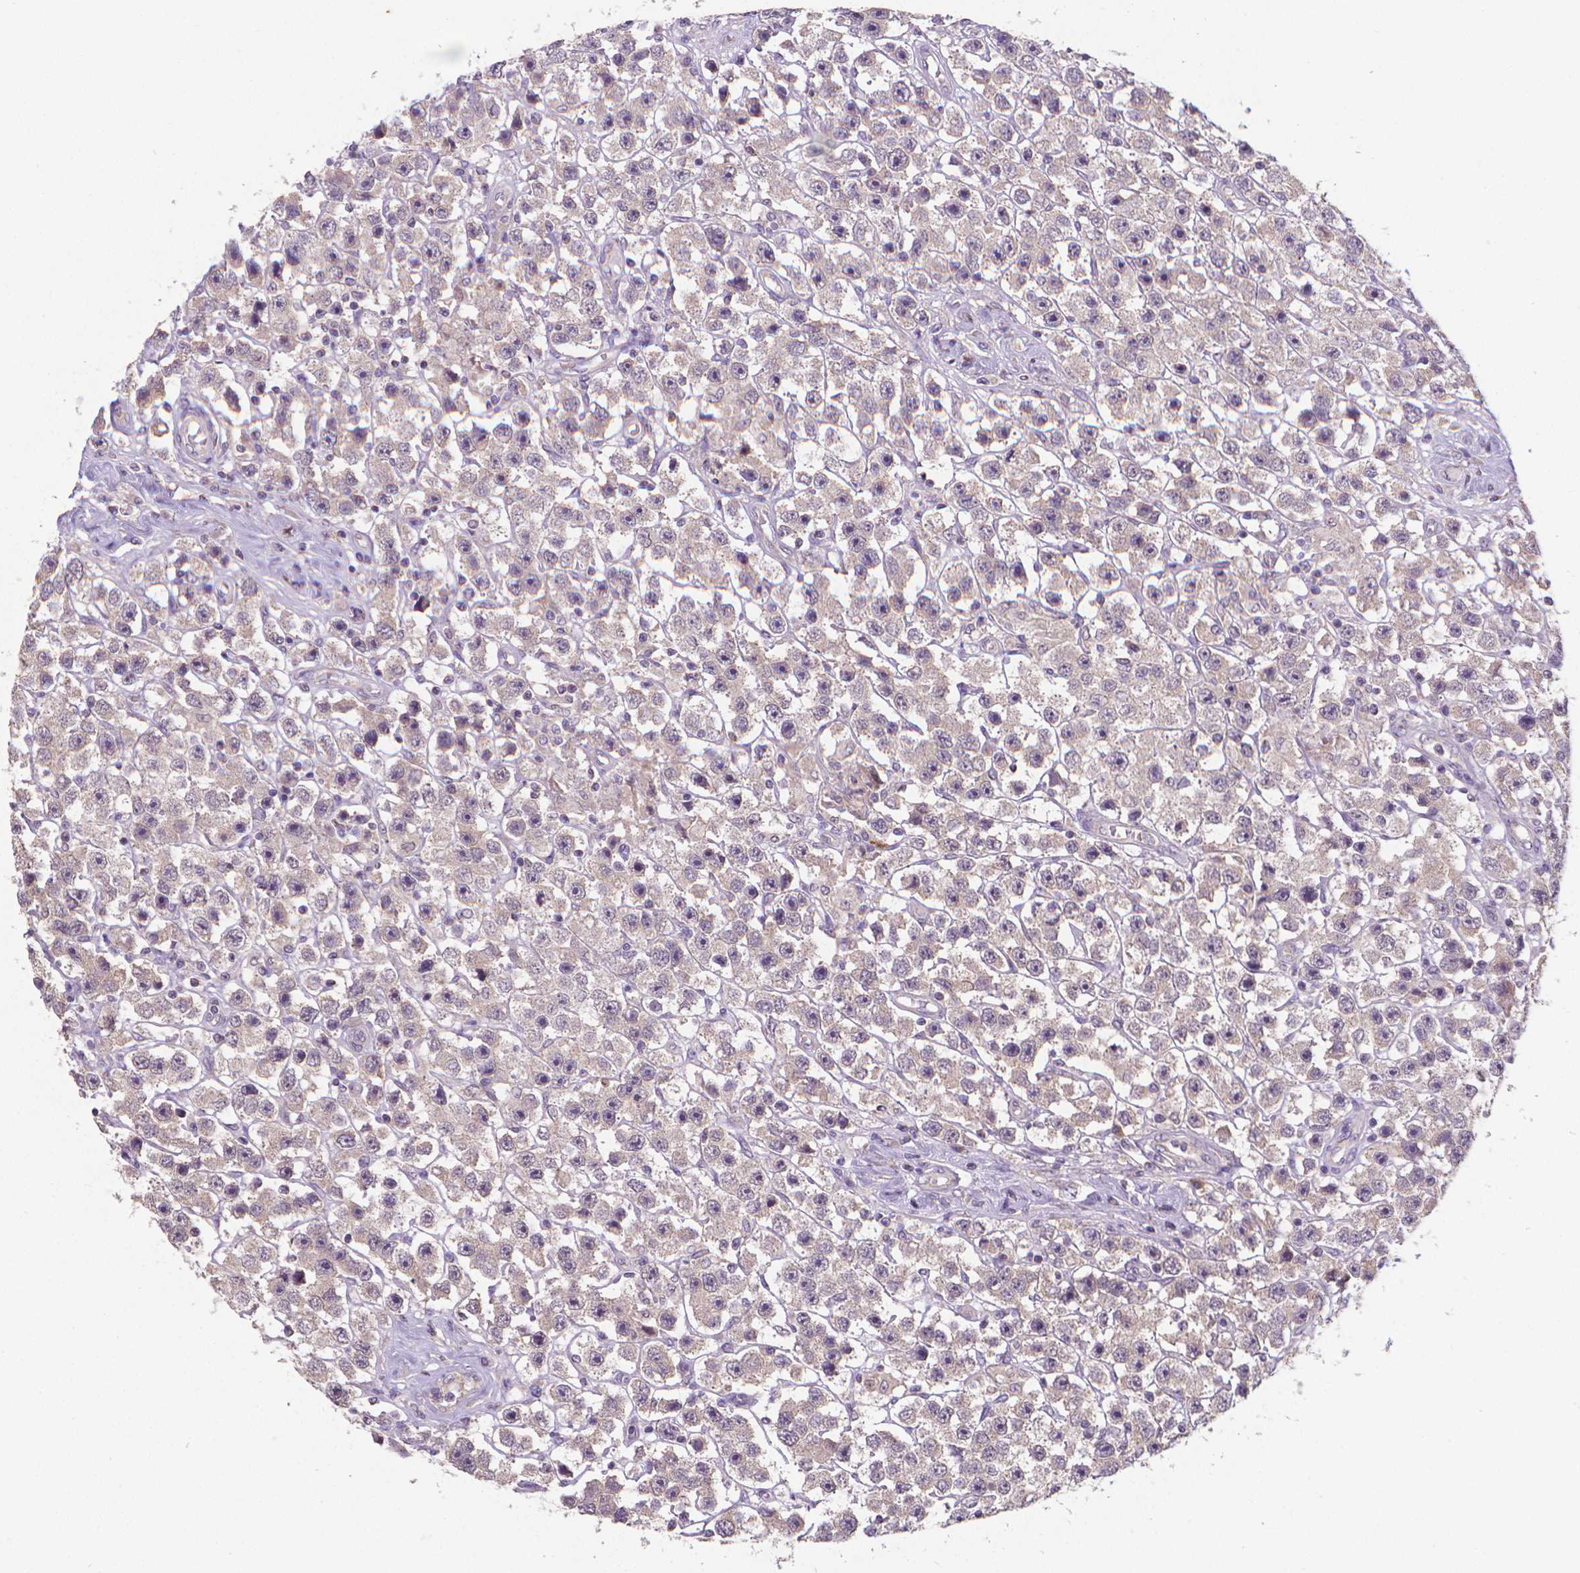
{"staining": {"intensity": "negative", "quantity": "none", "location": "none"}, "tissue": "testis cancer", "cell_type": "Tumor cells", "image_type": "cancer", "snomed": [{"axis": "morphology", "description": "Seminoma, NOS"}, {"axis": "topography", "description": "Testis"}], "caption": "This photomicrograph is of testis cancer stained with immunohistochemistry to label a protein in brown with the nuclei are counter-stained blue. There is no expression in tumor cells. (DAB IHC visualized using brightfield microscopy, high magnification).", "gene": "GPR63", "patient": {"sex": "male", "age": 45}}